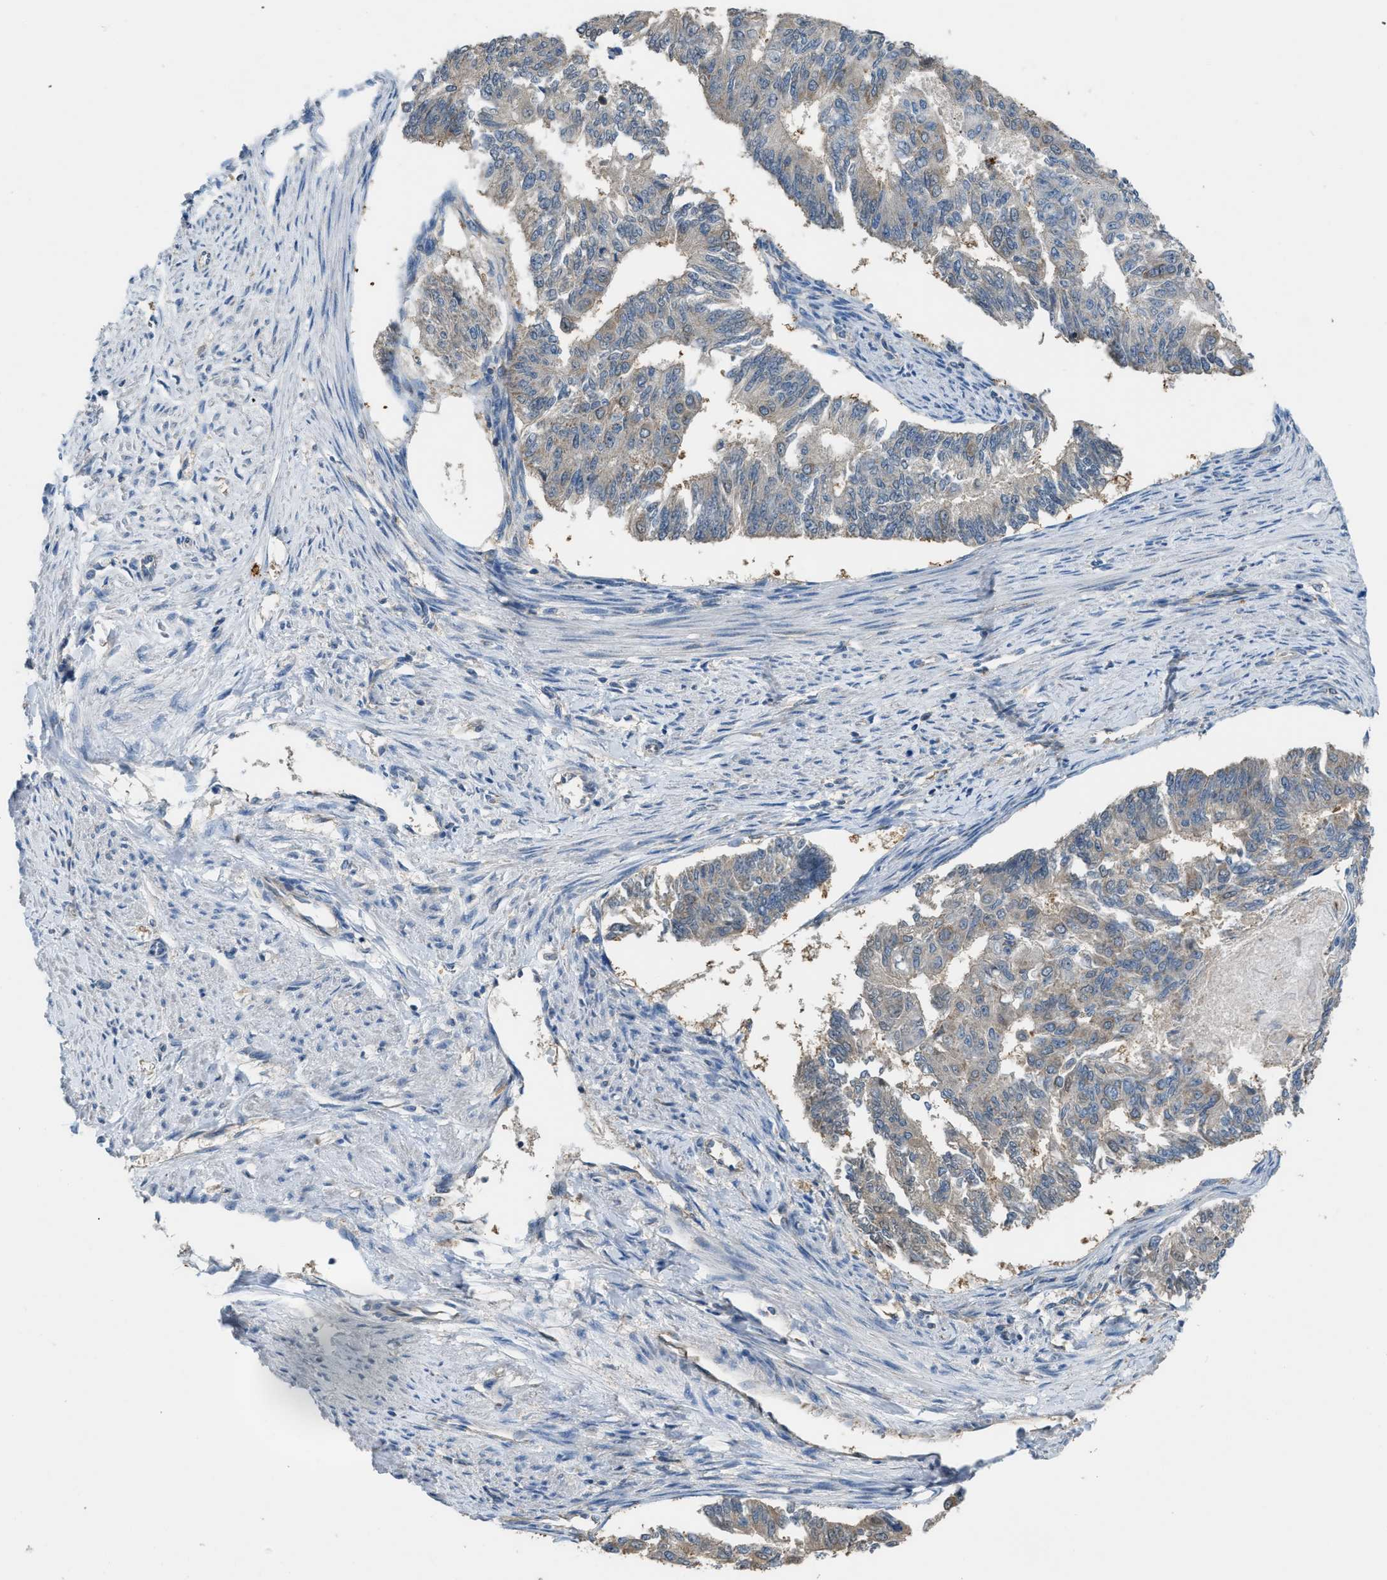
{"staining": {"intensity": "weak", "quantity": "25%-75%", "location": "cytoplasmic/membranous"}, "tissue": "endometrial cancer", "cell_type": "Tumor cells", "image_type": "cancer", "snomed": [{"axis": "morphology", "description": "Adenocarcinoma, NOS"}, {"axis": "topography", "description": "Endometrium"}], "caption": "Endometrial adenocarcinoma stained for a protein (brown) shows weak cytoplasmic/membranous positive expression in about 25%-75% of tumor cells.", "gene": "ETFB", "patient": {"sex": "female", "age": 32}}